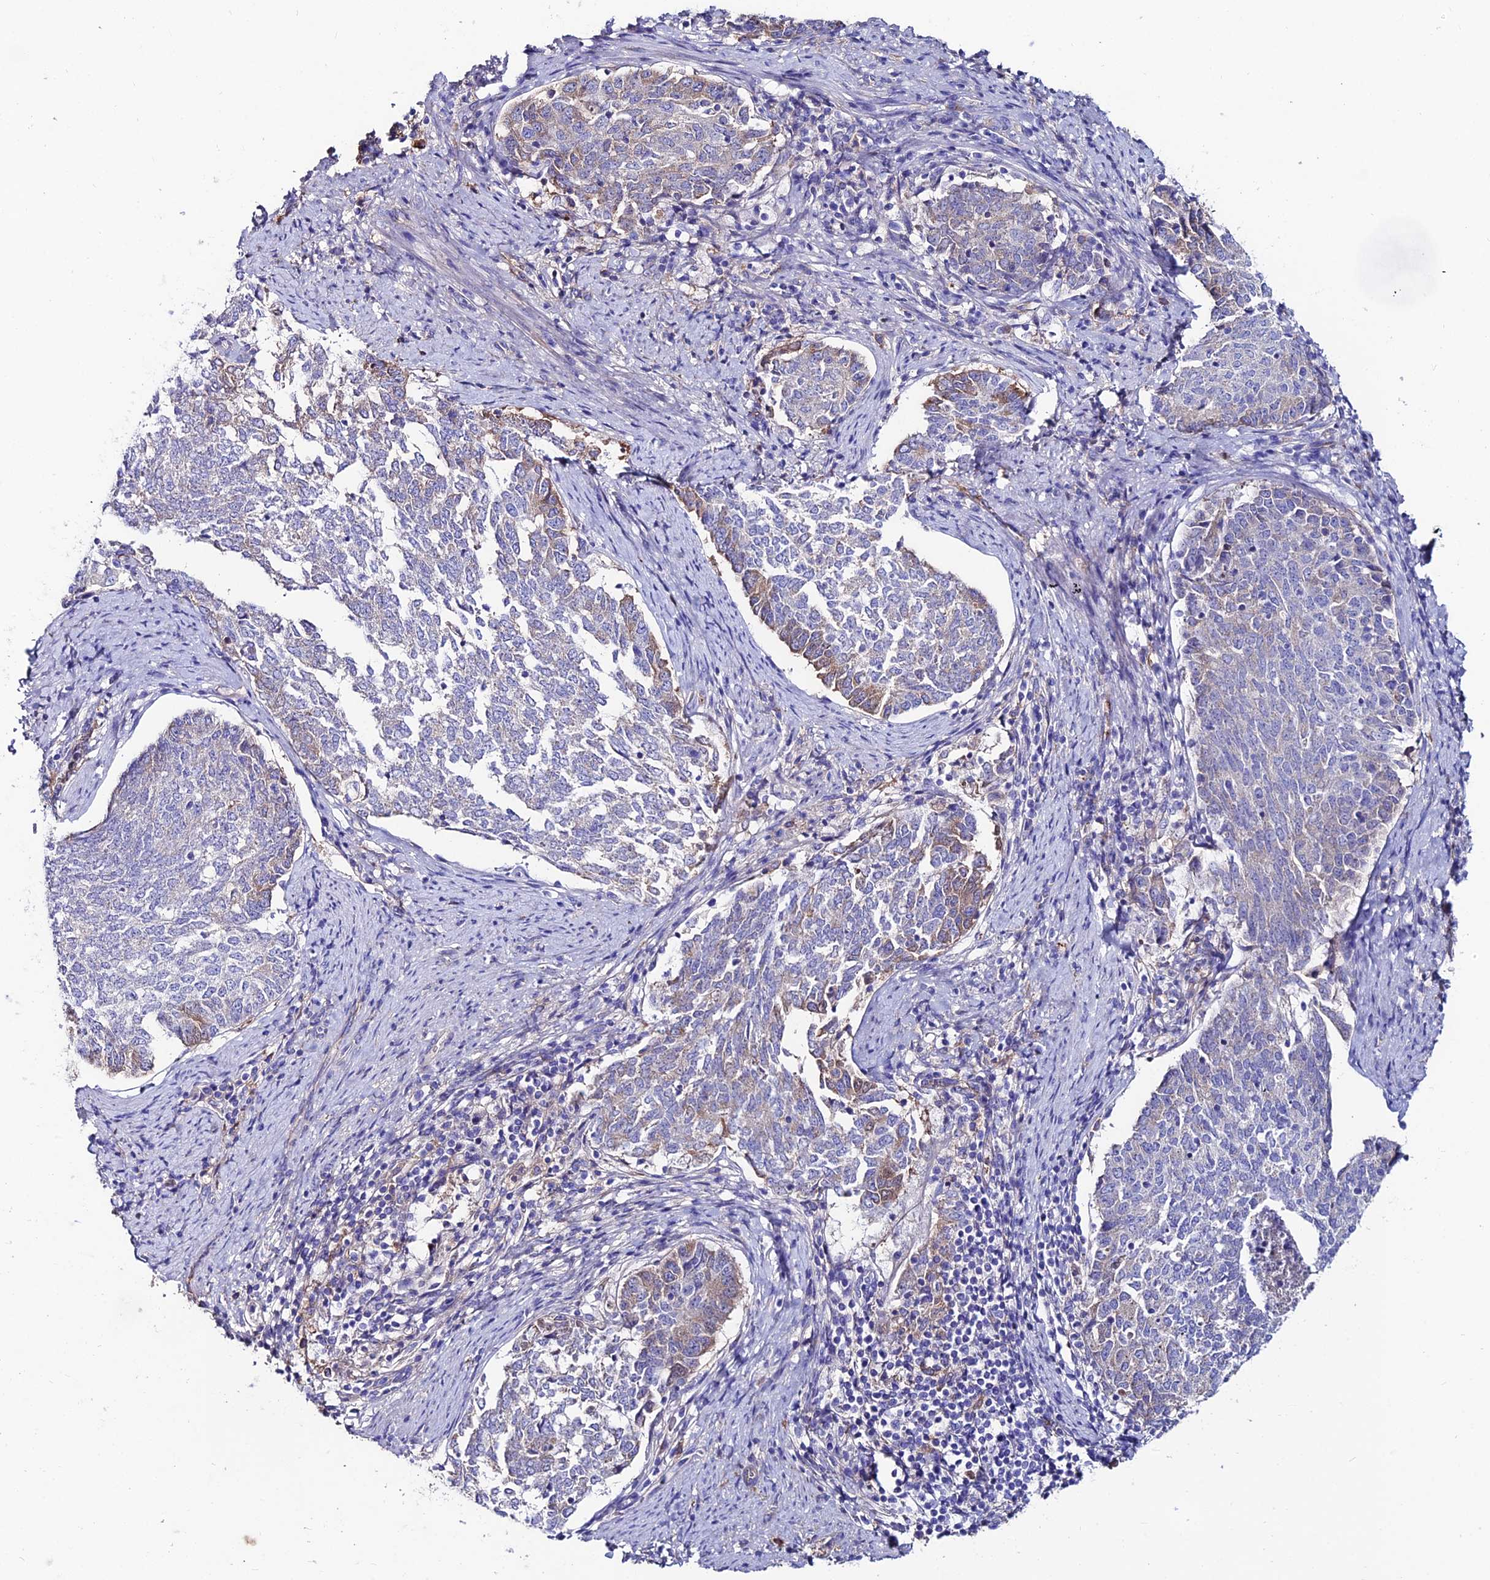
{"staining": {"intensity": "weak", "quantity": "<25%", "location": "cytoplasmic/membranous"}, "tissue": "endometrial cancer", "cell_type": "Tumor cells", "image_type": "cancer", "snomed": [{"axis": "morphology", "description": "Adenocarcinoma, NOS"}, {"axis": "topography", "description": "Endometrium"}], "caption": "A micrograph of human endometrial cancer (adenocarcinoma) is negative for staining in tumor cells. The staining is performed using DAB brown chromogen with nuclei counter-stained in using hematoxylin.", "gene": "SLC25A16", "patient": {"sex": "female", "age": 80}}